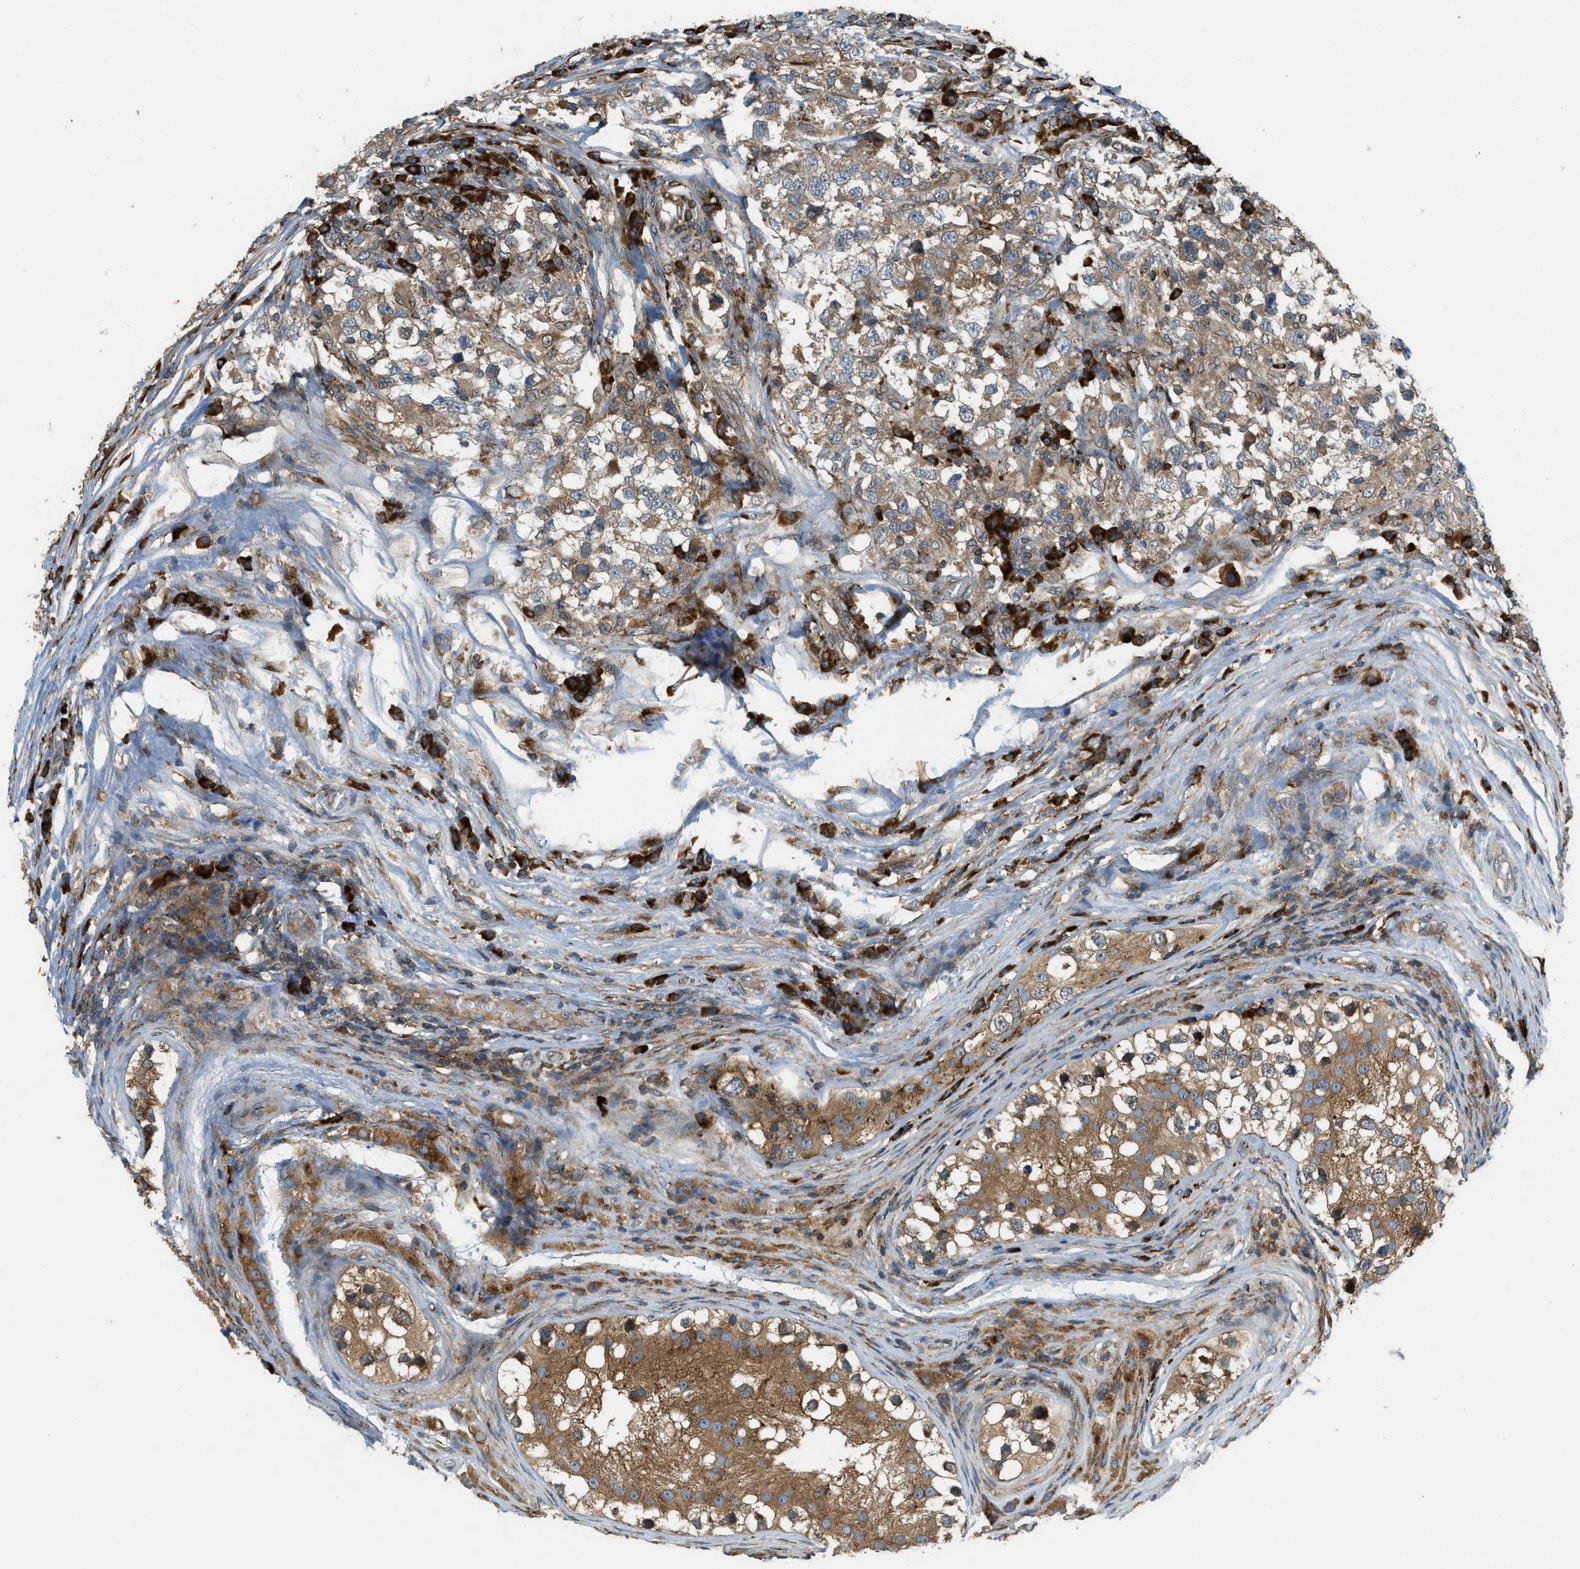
{"staining": {"intensity": "weak", "quantity": ">75%", "location": "cytoplasmic/membranous"}, "tissue": "testis cancer", "cell_type": "Tumor cells", "image_type": "cancer", "snomed": [{"axis": "morphology", "description": "Carcinoma, Embryonal, NOS"}, {"axis": "topography", "description": "Testis"}], "caption": "A brown stain shows weak cytoplasmic/membranous expression of a protein in human testis cancer (embryonal carcinoma) tumor cells.", "gene": "PCDH18", "patient": {"sex": "male", "age": 21}}